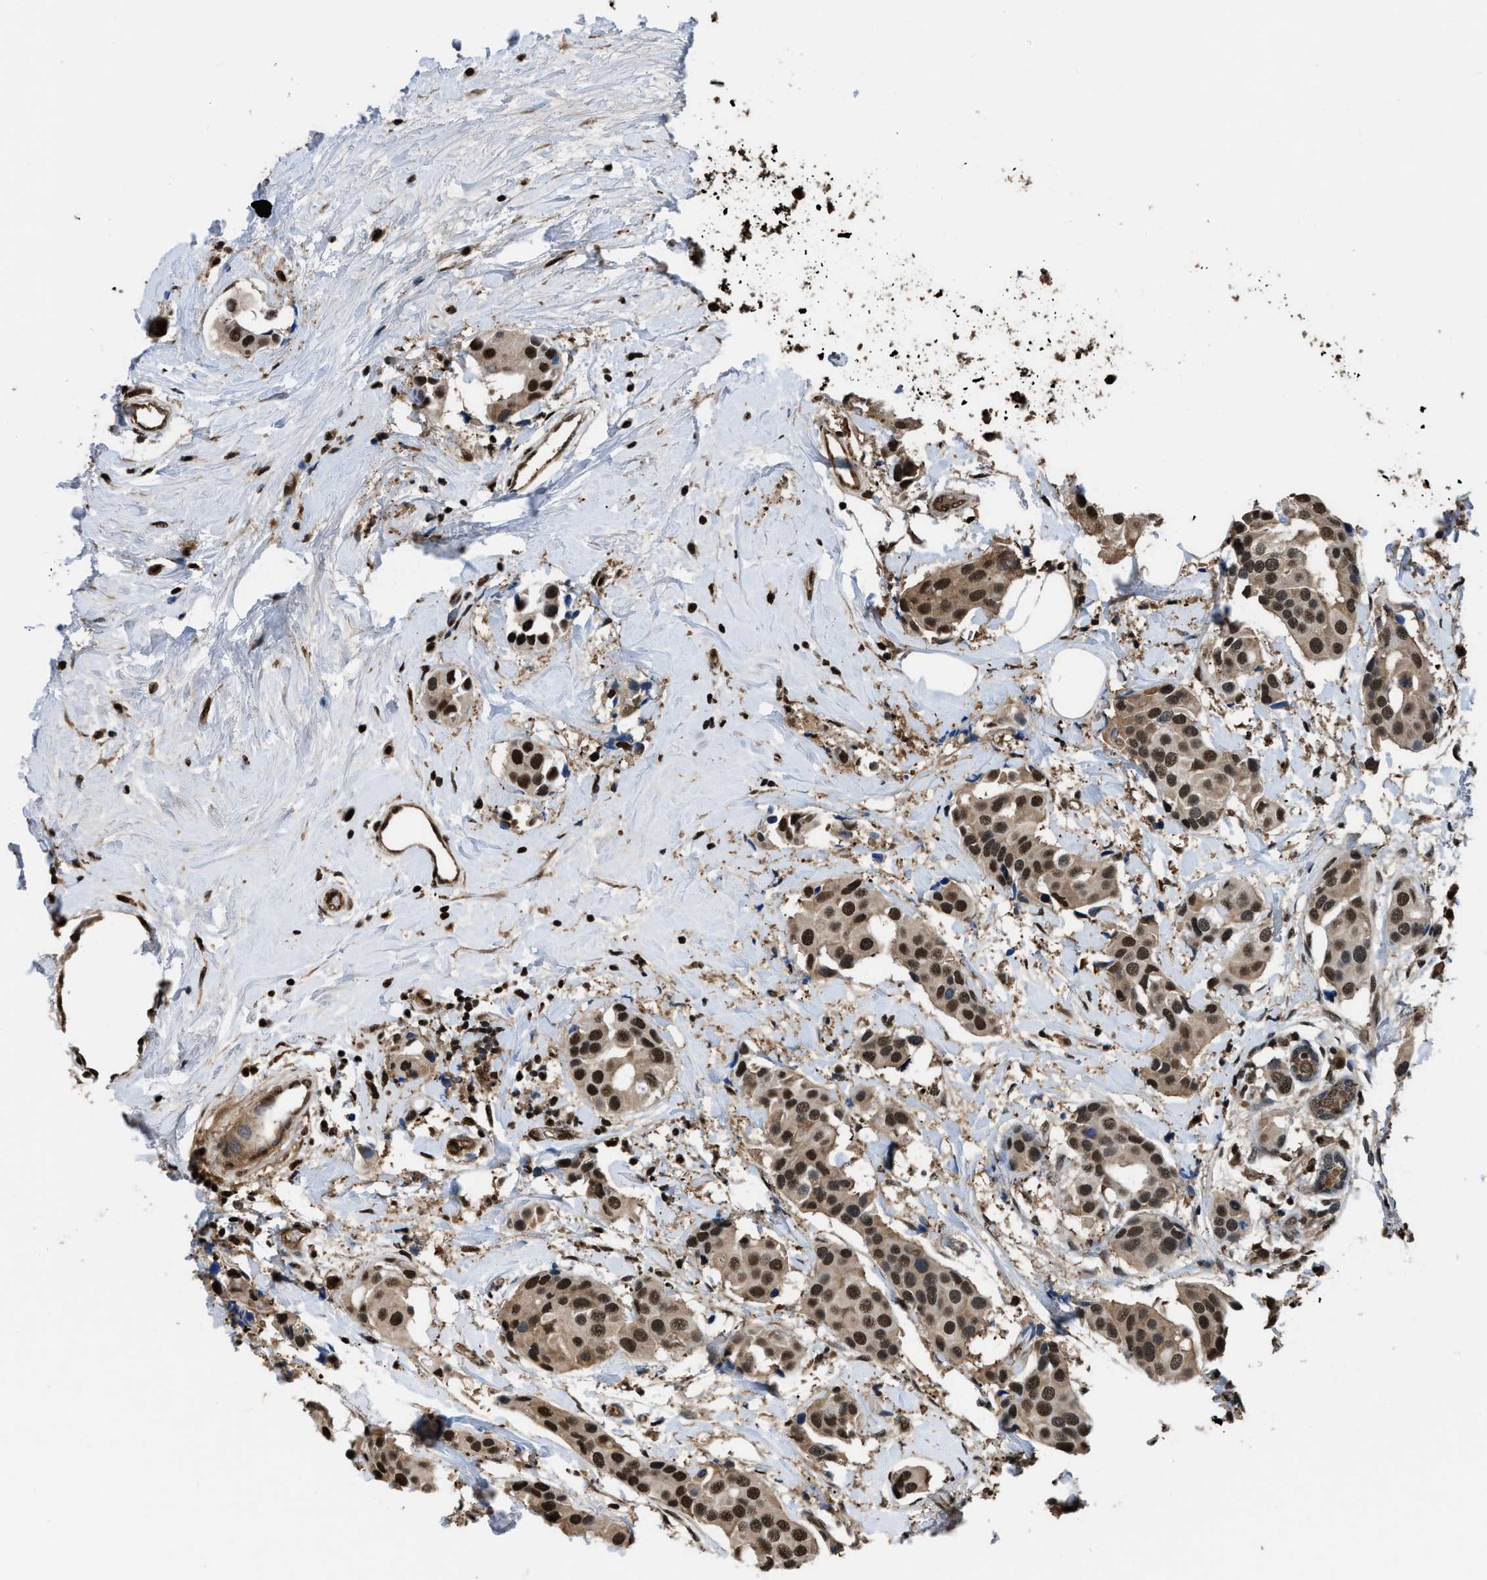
{"staining": {"intensity": "strong", "quantity": ">75%", "location": "cytoplasmic/membranous,nuclear"}, "tissue": "breast cancer", "cell_type": "Tumor cells", "image_type": "cancer", "snomed": [{"axis": "morphology", "description": "Normal tissue, NOS"}, {"axis": "morphology", "description": "Duct carcinoma"}, {"axis": "topography", "description": "Breast"}], "caption": "Human breast cancer (invasive ductal carcinoma) stained with a brown dye displays strong cytoplasmic/membranous and nuclear positive expression in approximately >75% of tumor cells.", "gene": "FNTA", "patient": {"sex": "female", "age": 39}}